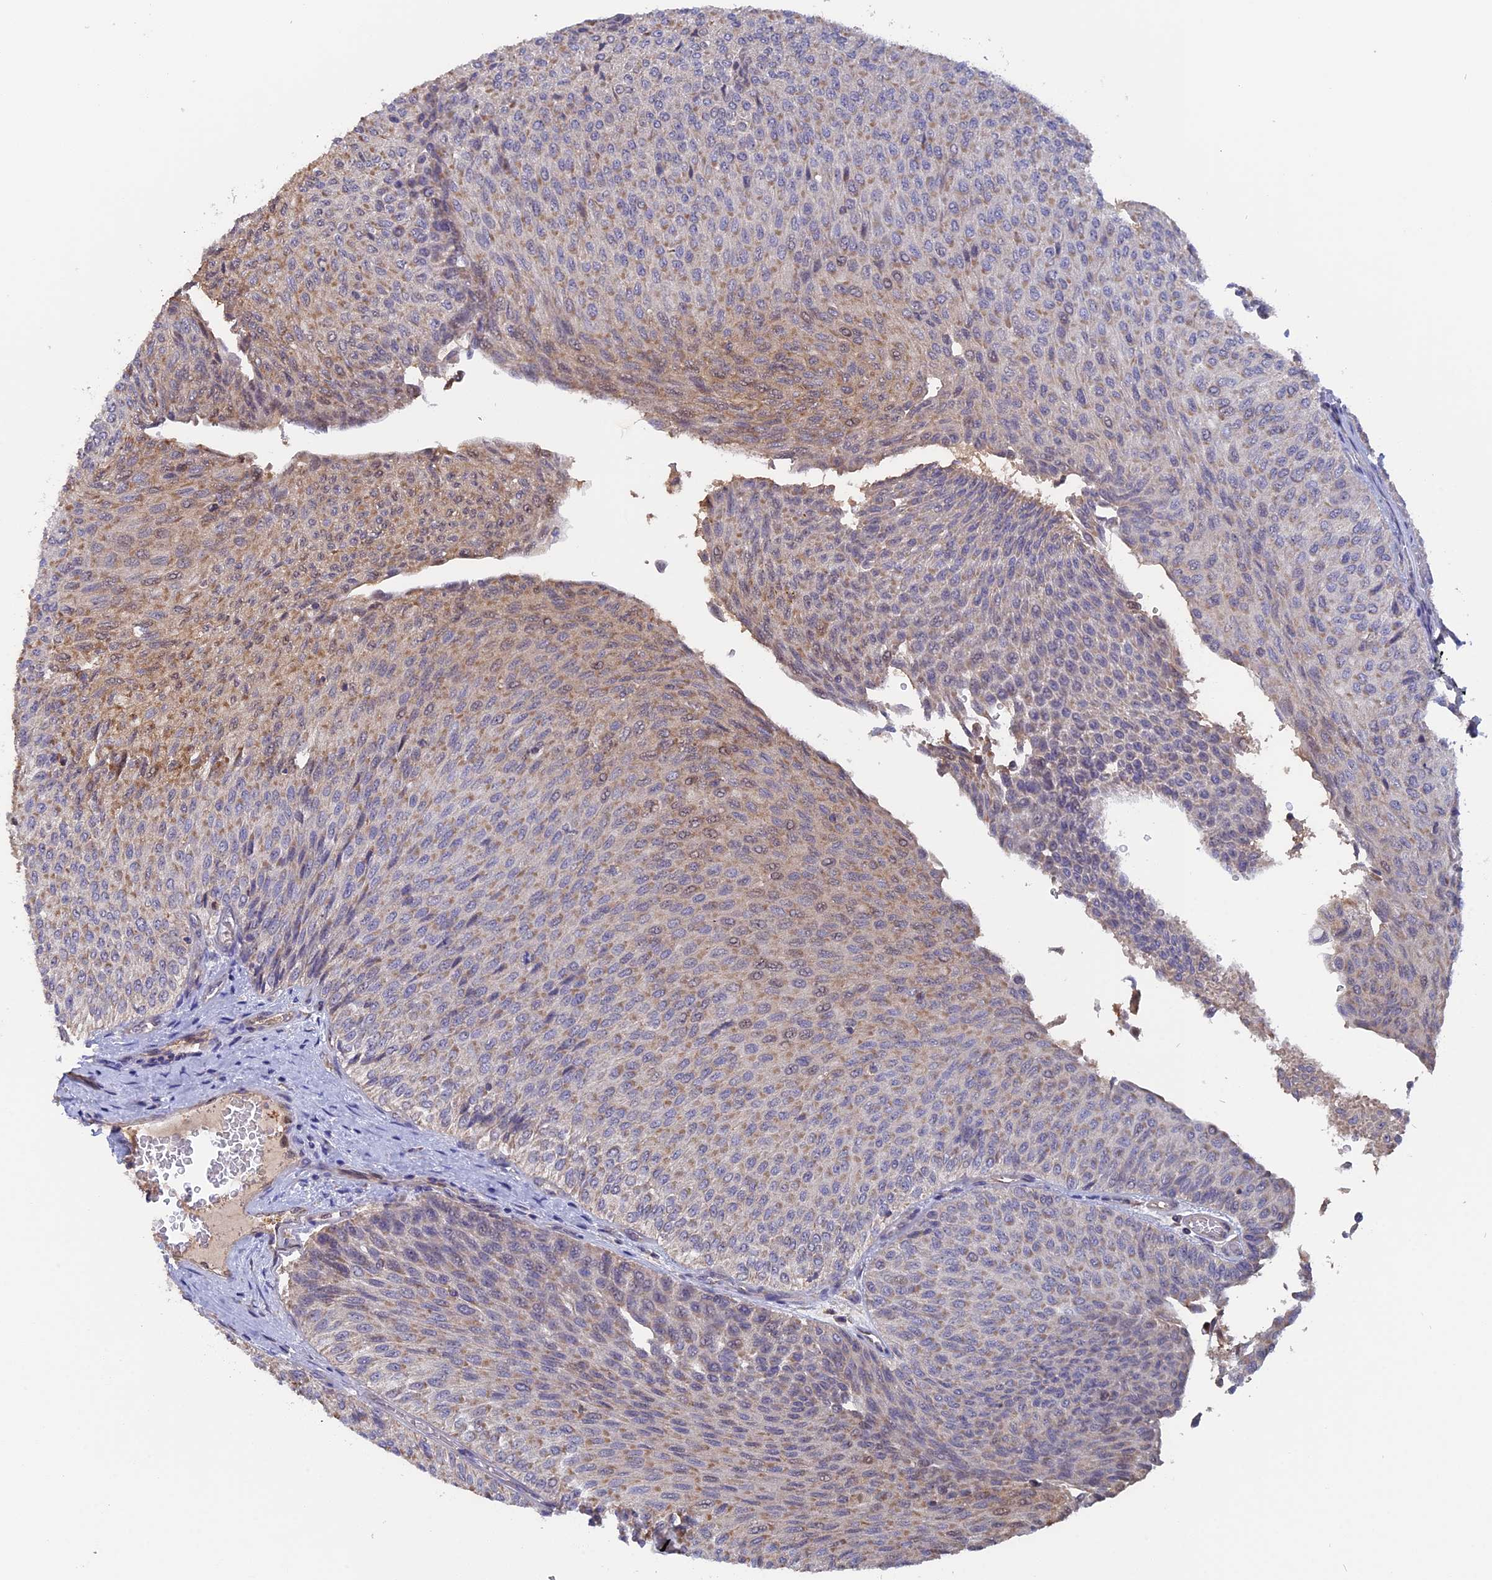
{"staining": {"intensity": "moderate", "quantity": "<25%", "location": "cytoplasmic/membranous"}, "tissue": "urothelial cancer", "cell_type": "Tumor cells", "image_type": "cancer", "snomed": [{"axis": "morphology", "description": "Urothelial carcinoma, Low grade"}, {"axis": "topography", "description": "Urinary bladder"}], "caption": "Immunohistochemistry of human low-grade urothelial carcinoma reveals low levels of moderate cytoplasmic/membranous expression in about <25% of tumor cells.", "gene": "FAM98C", "patient": {"sex": "male", "age": 78}}